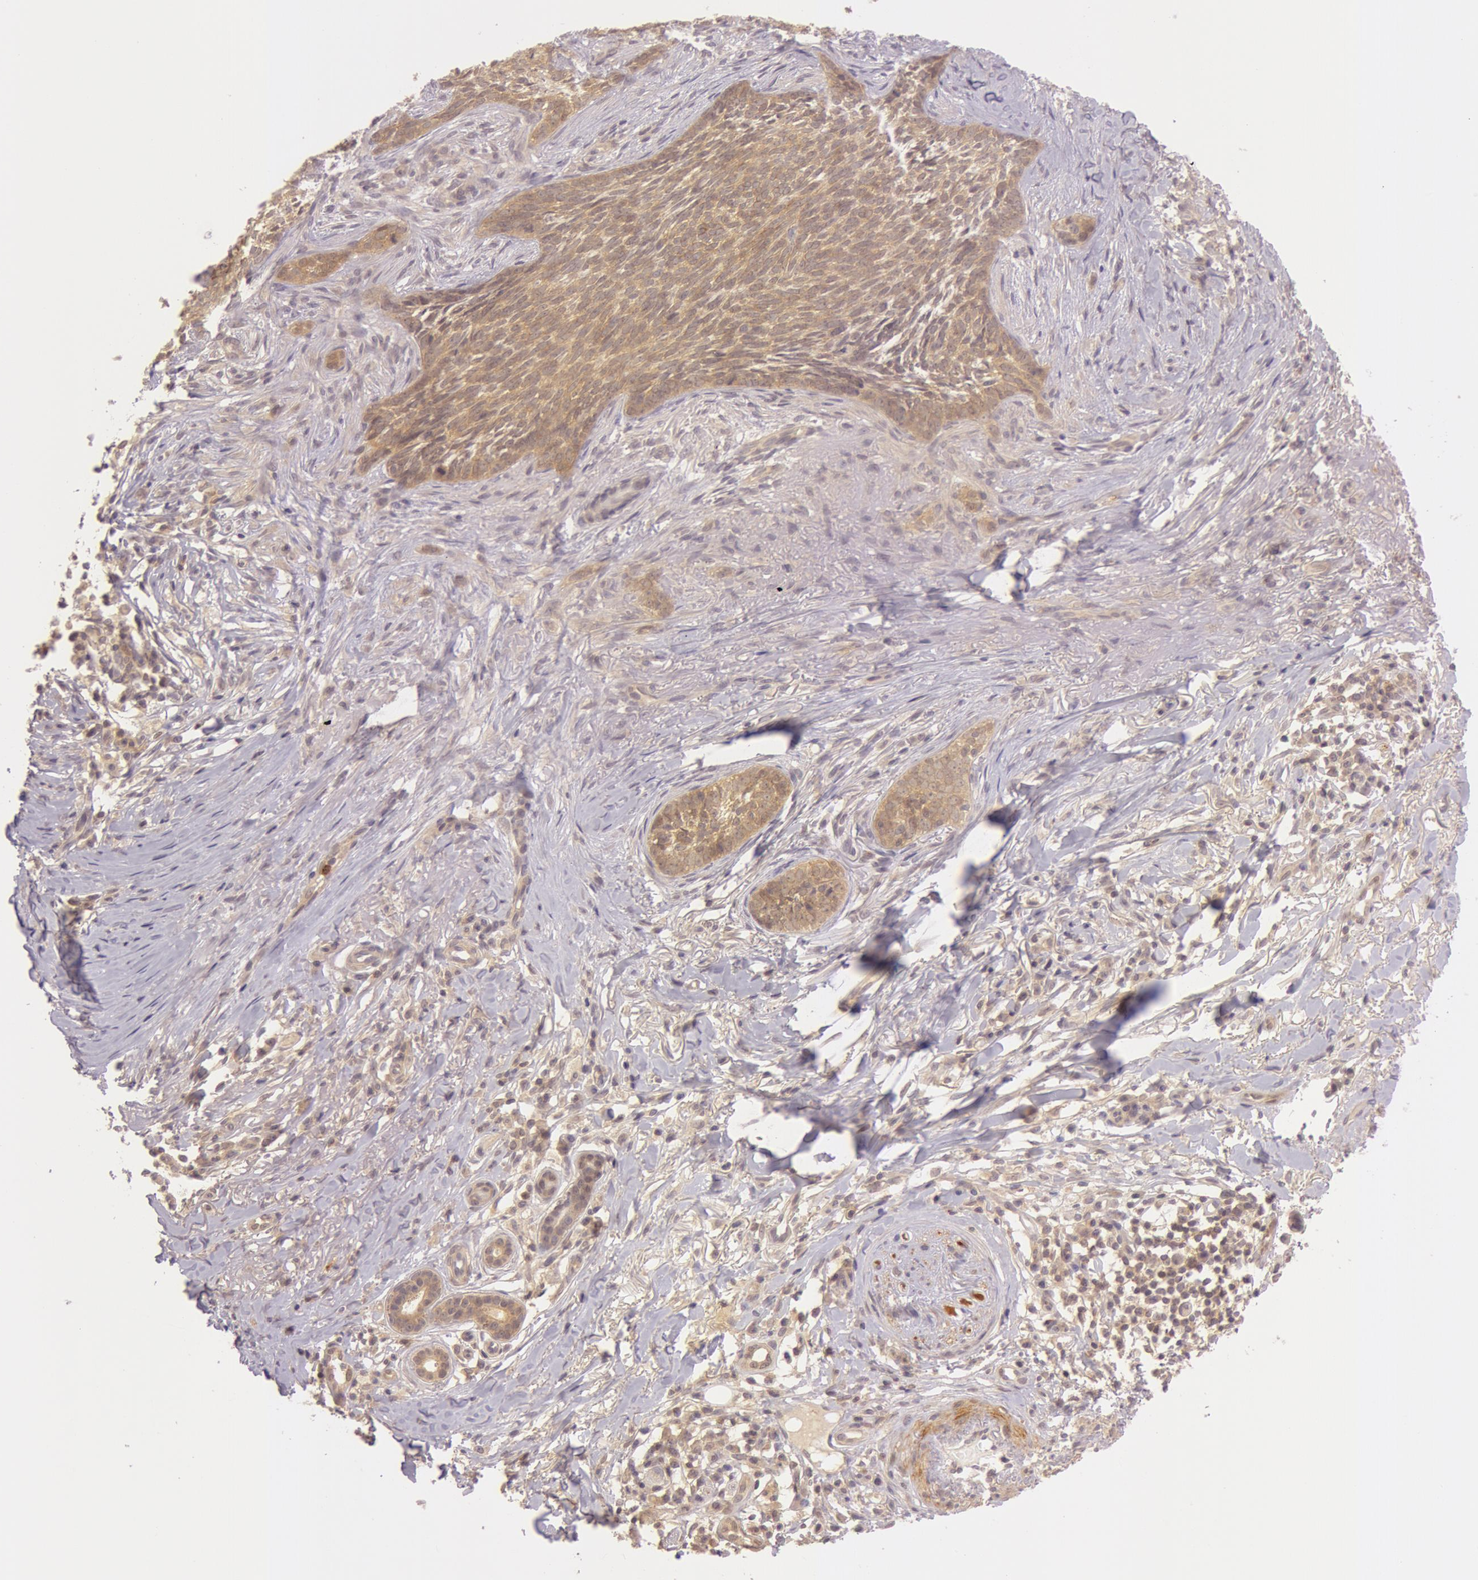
{"staining": {"intensity": "moderate", "quantity": ">75%", "location": "cytoplasmic/membranous"}, "tissue": "skin cancer", "cell_type": "Tumor cells", "image_type": "cancer", "snomed": [{"axis": "morphology", "description": "Basal cell carcinoma"}, {"axis": "topography", "description": "Skin"}], "caption": "This histopathology image reveals IHC staining of human skin cancer, with medium moderate cytoplasmic/membranous positivity in about >75% of tumor cells.", "gene": "ATG2B", "patient": {"sex": "female", "age": 81}}